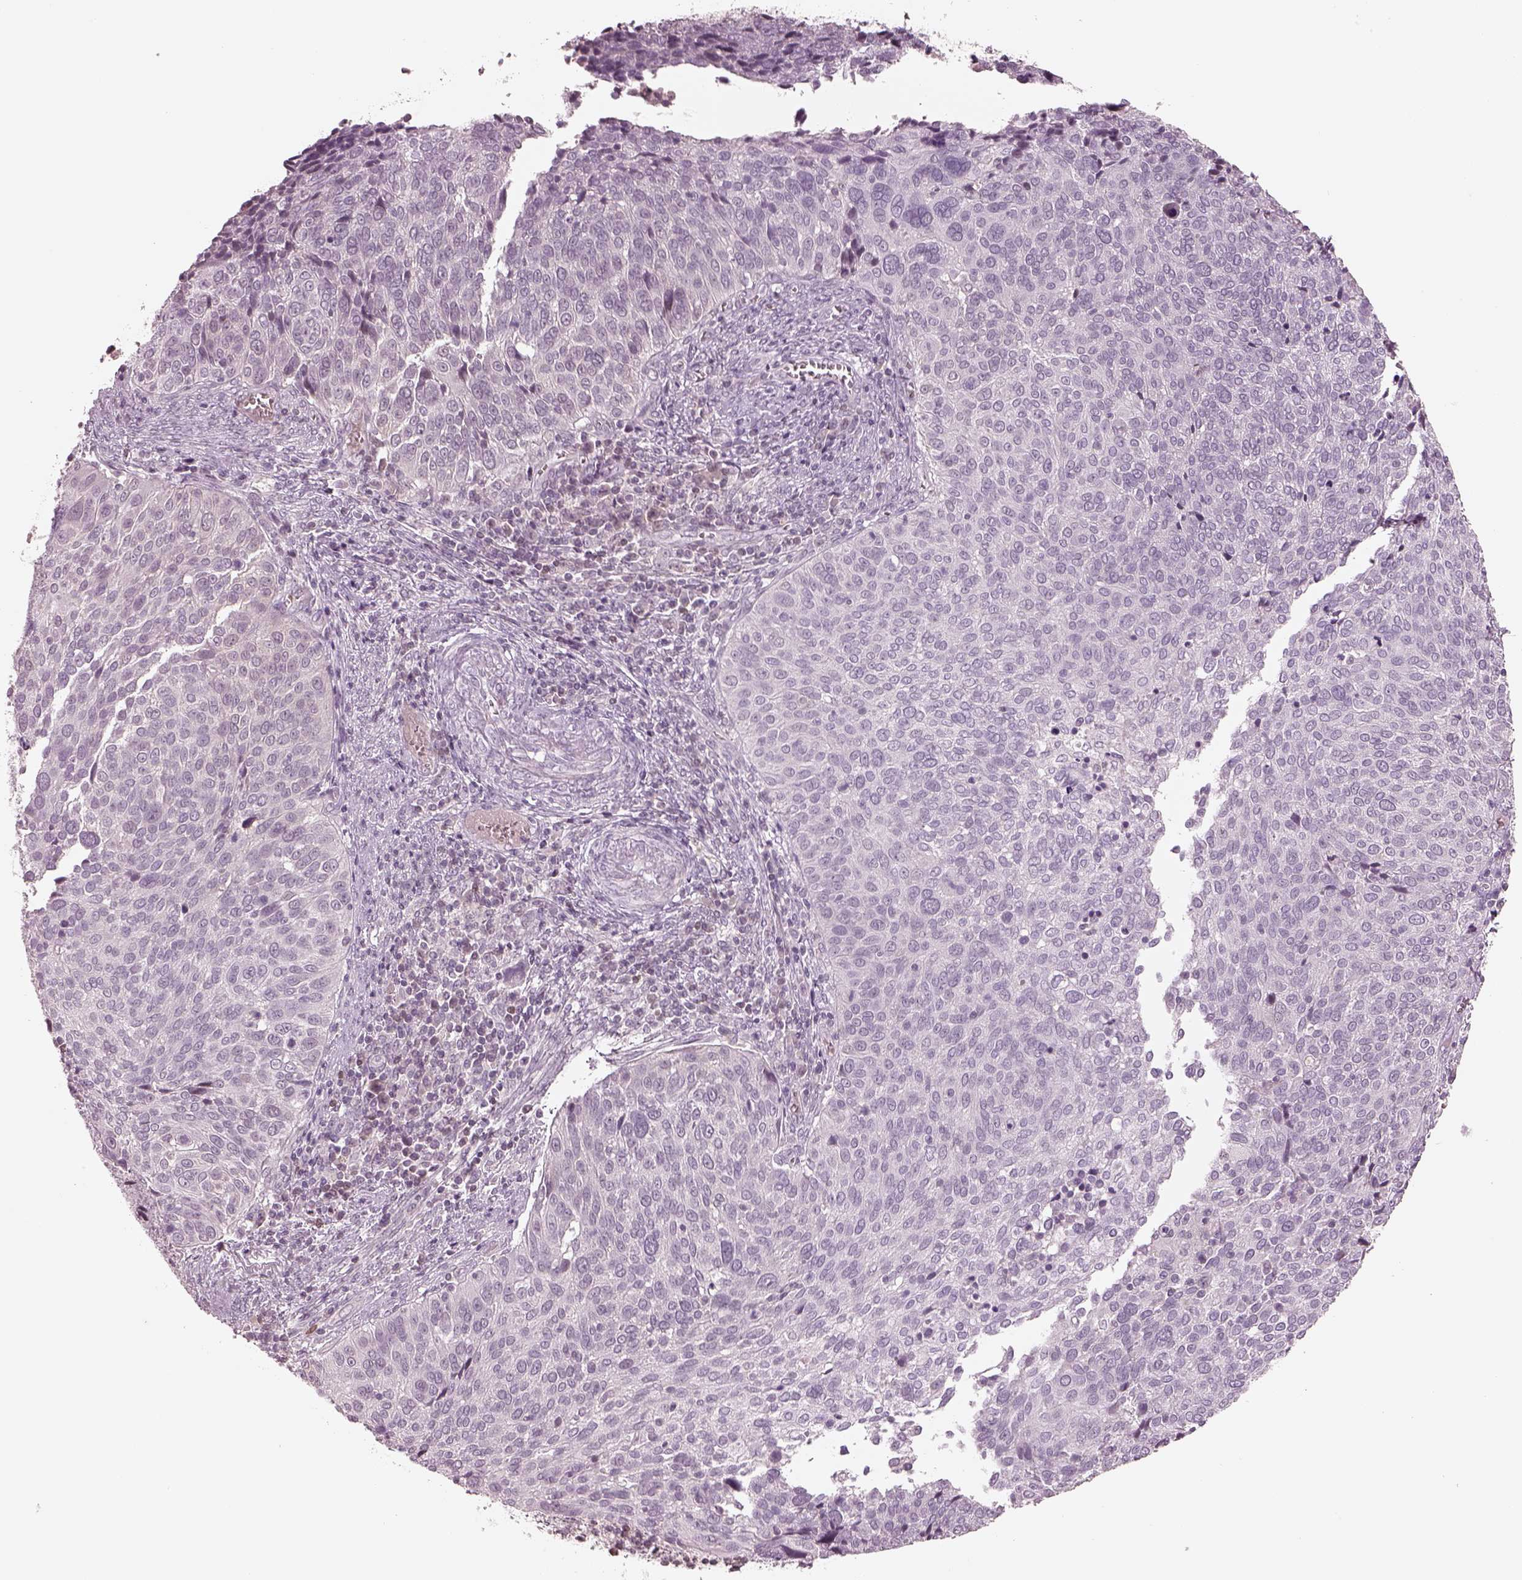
{"staining": {"intensity": "negative", "quantity": "none", "location": "none"}, "tissue": "cervical cancer", "cell_type": "Tumor cells", "image_type": "cancer", "snomed": [{"axis": "morphology", "description": "Squamous cell carcinoma, NOS"}, {"axis": "topography", "description": "Cervix"}], "caption": "A micrograph of squamous cell carcinoma (cervical) stained for a protein shows no brown staining in tumor cells.", "gene": "EGR4", "patient": {"sex": "female", "age": 39}}